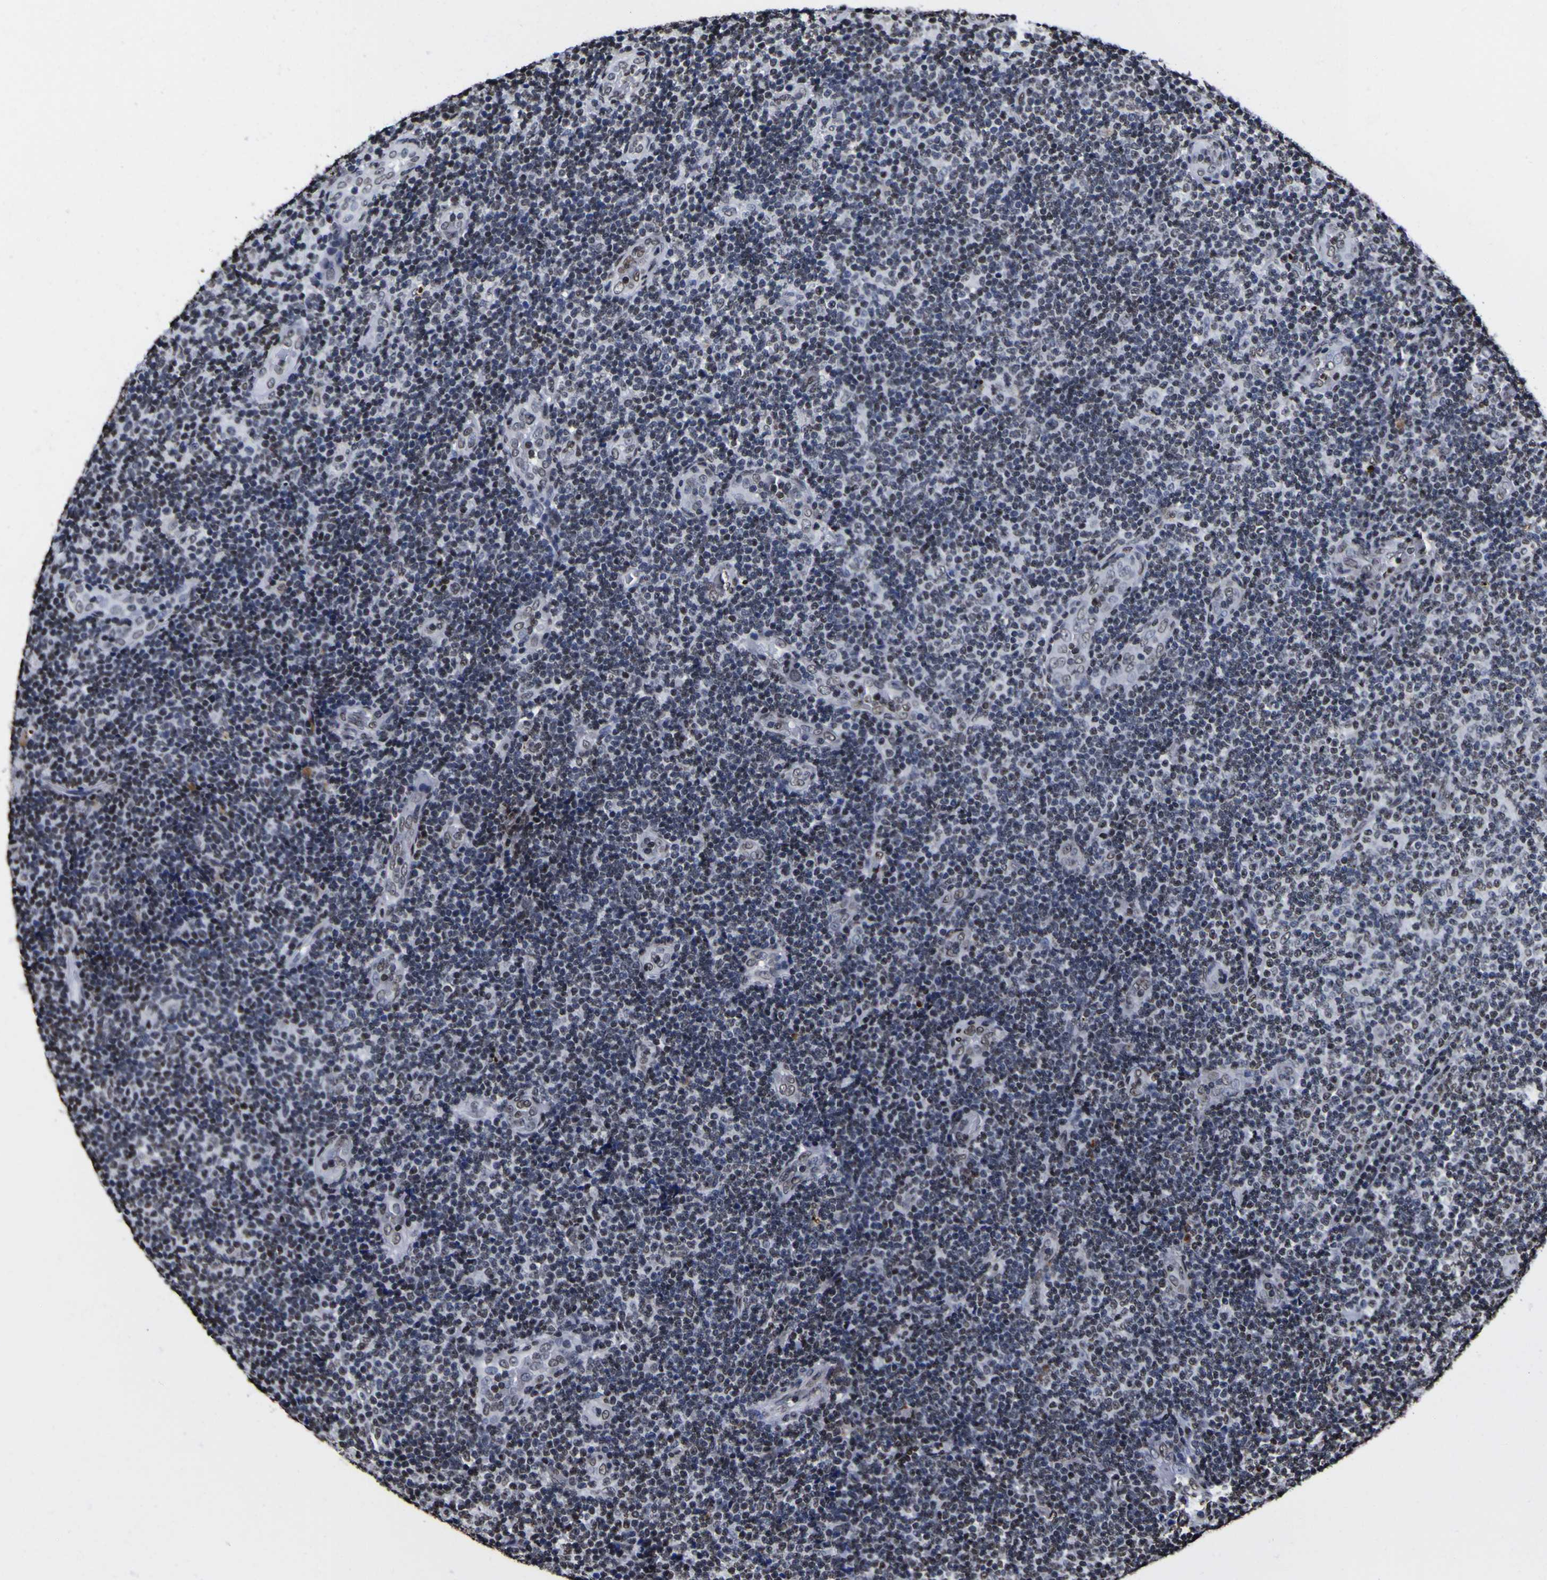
{"staining": {"intensity": "moderate", "quantity": "<25%", "location": "nuclear"}, "tissue": "lymphoma", "cell_type": "Tumor cells", "image_type": "cancer", "snomed": [{"axis": "morphology", "description": "Malignant lymphoma, non-Hodgkin's type, Low grade"}, {"axis": "topography", "description": "Lymph node"}], "caption": "Immunohistochemistry (IHC) staining of lymphoma, which shows low levels of moderate nuclear positivity in approximately <25% of tumor cells indicating moderate nuclear protein expression. The staining was performed using DAB (brown) for protein detection and nuclei were counterstained in hematoxylin (blue).", "gene": "PIAS1", "patient": {"sex": "male", "age": 83}}